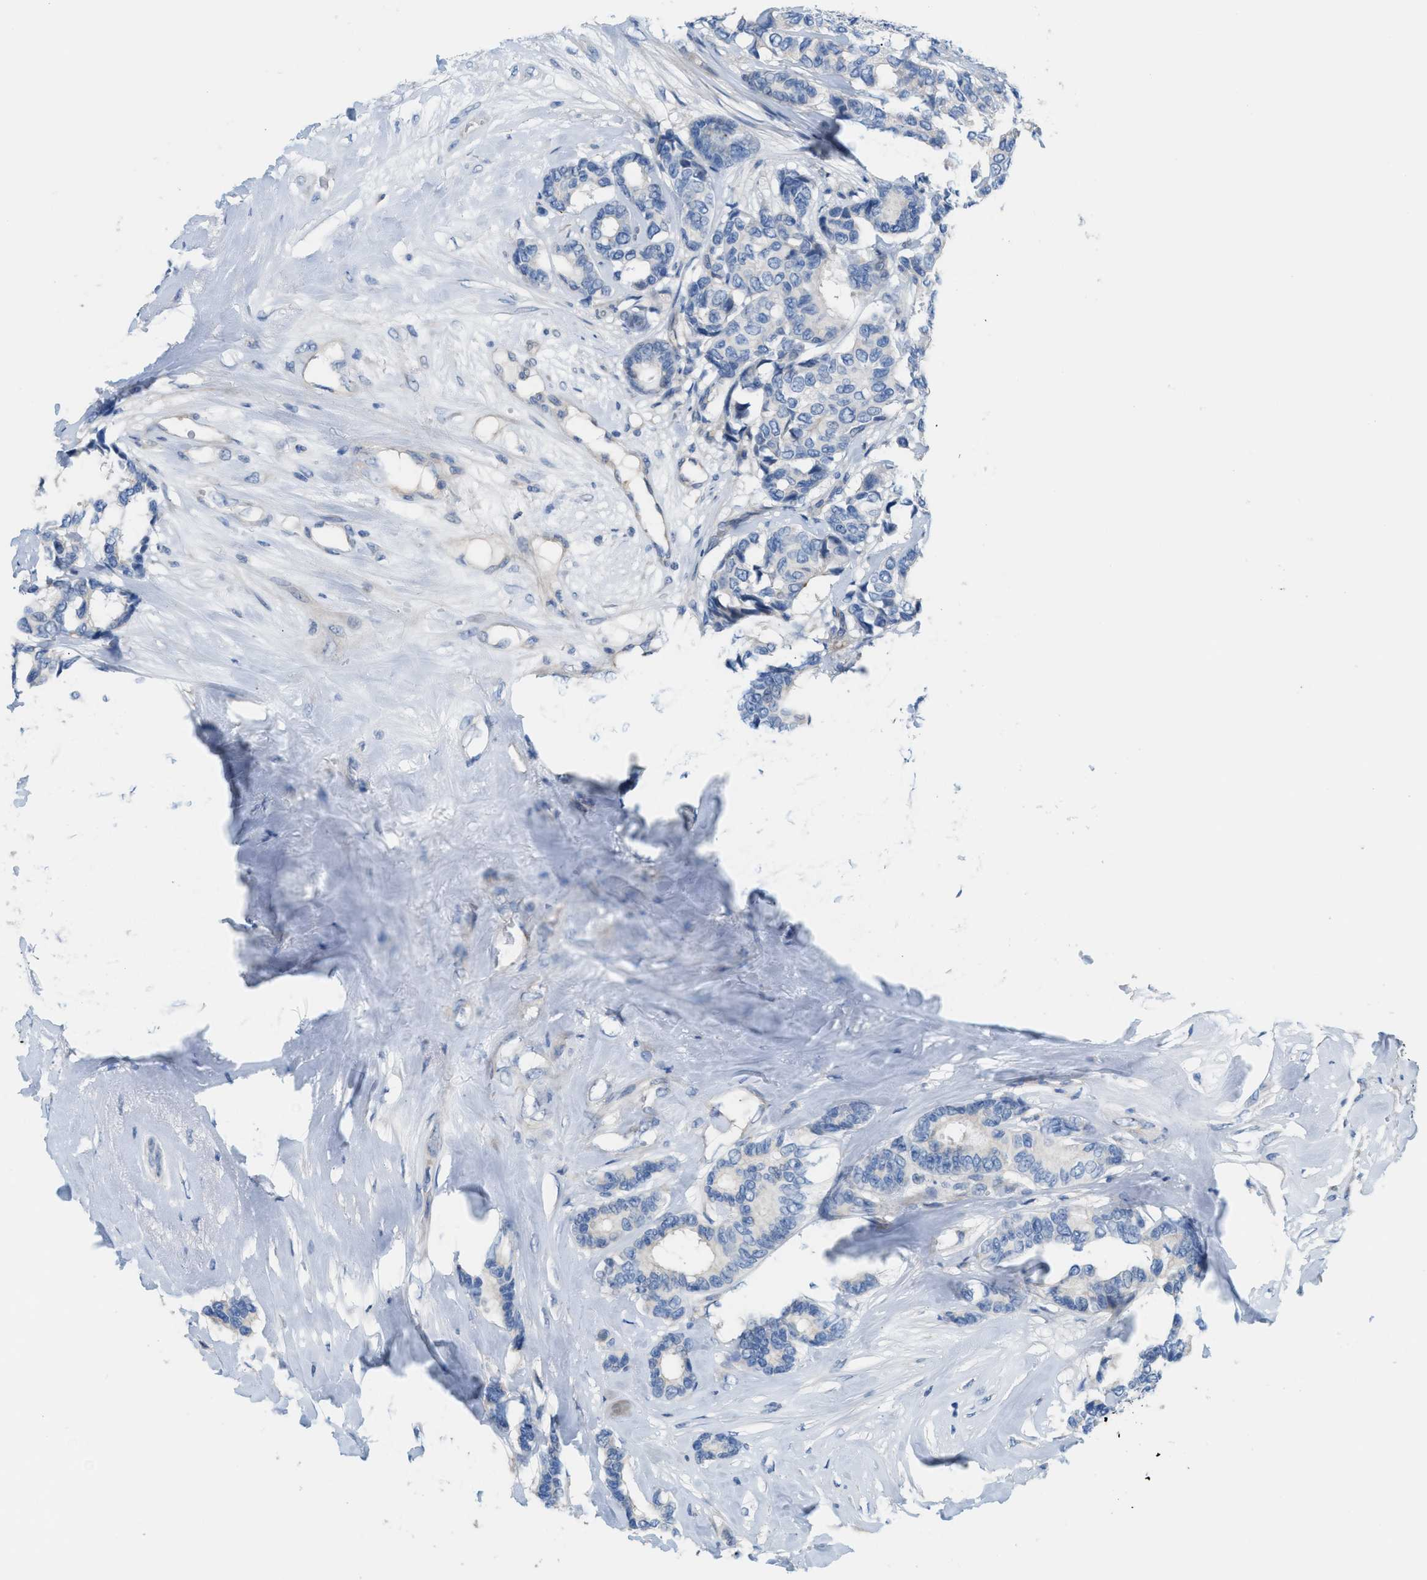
{"staining": {"intensity": "negative", "quantity": "none", "location": "none"}, "tissue": "breast cancer", "cell_type": "Tumor cells", "image_type": "cancer", "snomed": [{"axis": "morphology", "description": "Duct carcinoma"}, {"axis": "topography", "description": "Breast"}], "caption": "IHC of human breast invasive ductal carcinoma demonstrates no staining in tumor cells. Brightfield microscopy of immunohistochemistry (IHC) stained with DAB (brown) and hematoxylin (blue), captured at high magnification.", "gene": "MPP3", "patient": {"sex": "female", "age": 87}}